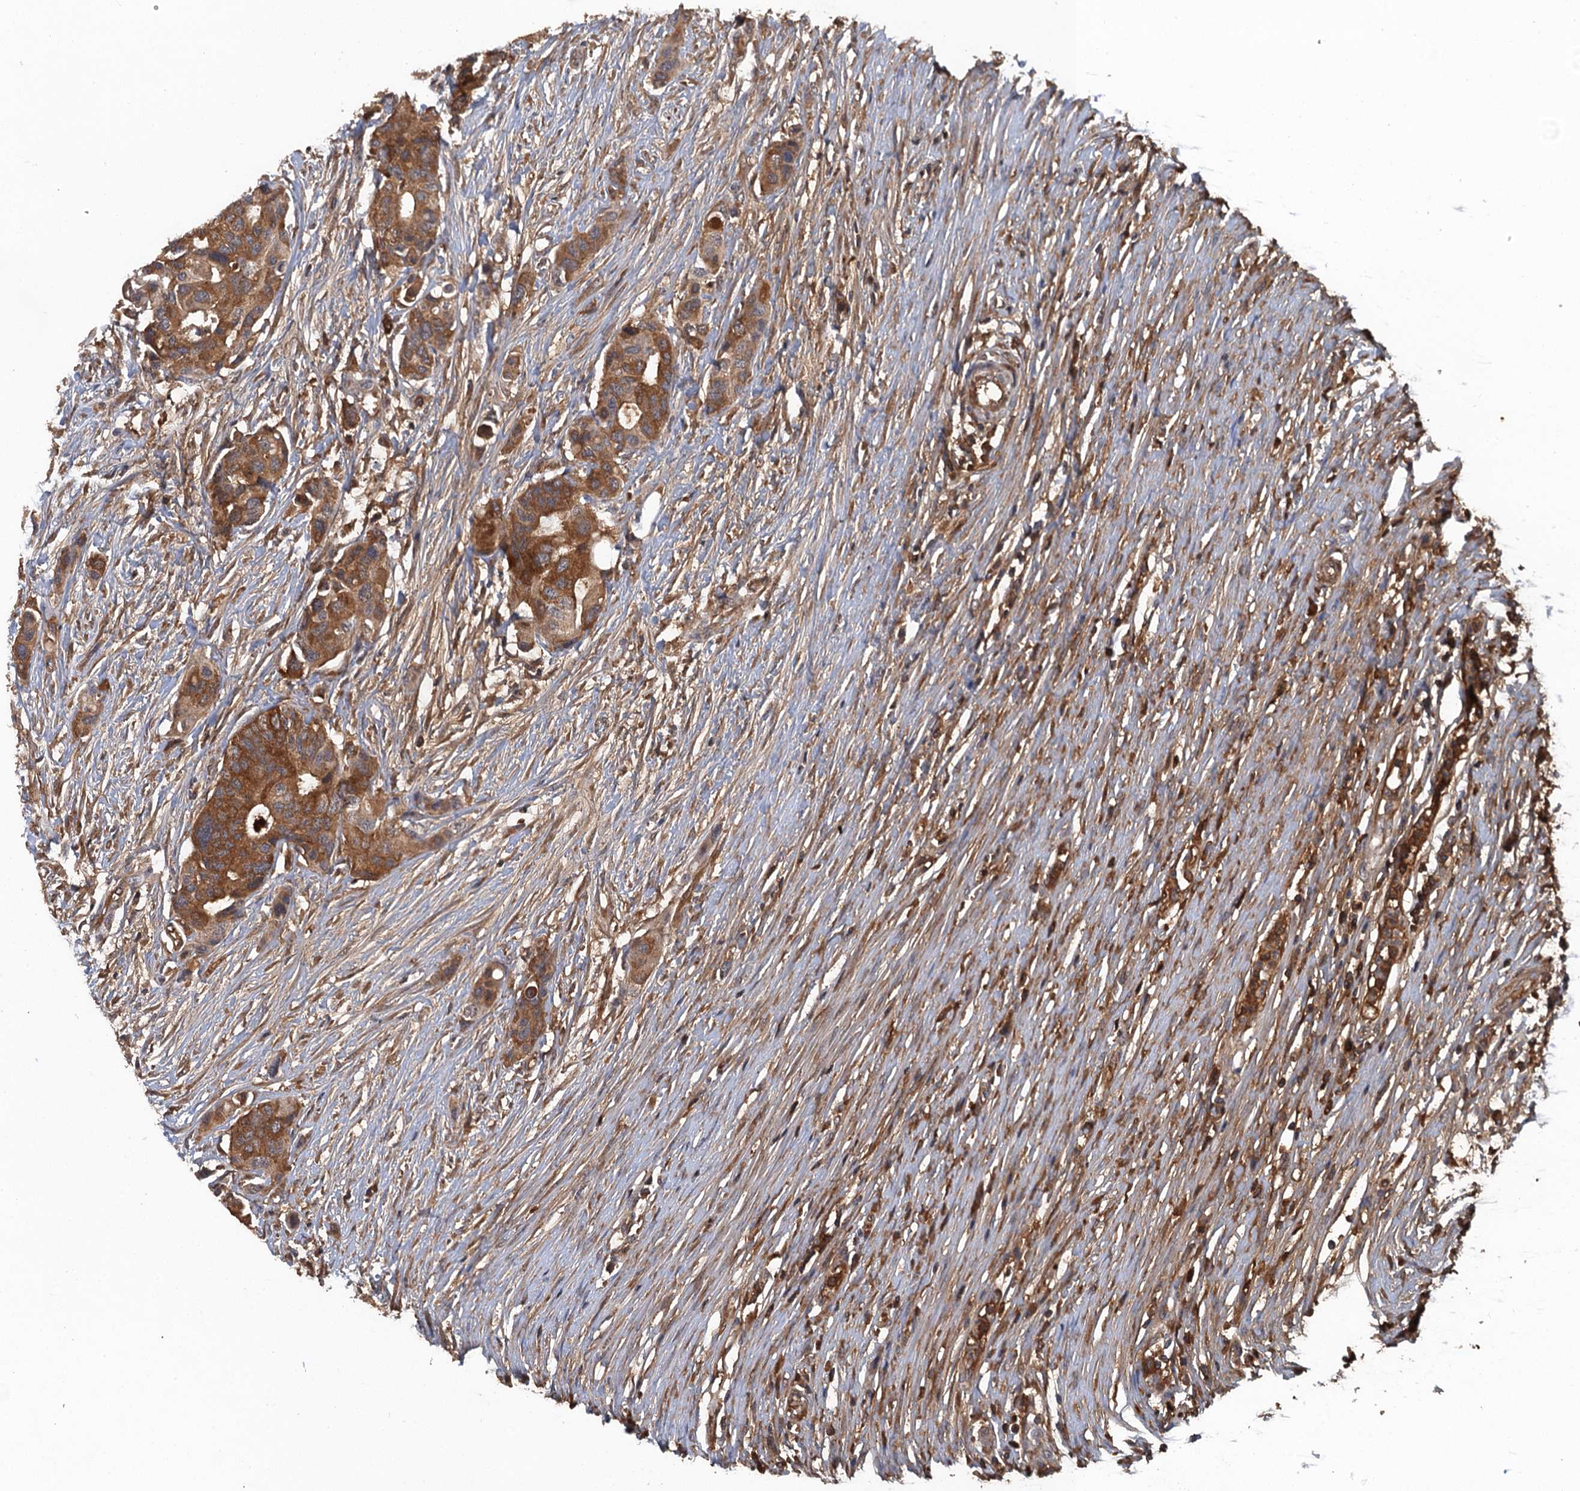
{"staining": {"intensity": "strong", "quantity": ">75%", "location": "cytoplasmic/membranous"}, "tissue": "colorectal cancer", "cell_type": "Tumor cells", "image_type": "cancer", "snomed": [{"axis": "morphology", "description": "Adenocarcinoma, NOS"}, {"axis": "topography", "description": "Colon"}], "caption": "A photomicrograph of human adenocarcinoma (colorectal) stained for a protein demonstrates strong cytoplasmic/membranous brown staining in tumor cells. (DAB = brown stain, brightfield microscopy at high magnification).", "gene": "HAPLN3", "patient": {"sex": "male", "age": 77}}